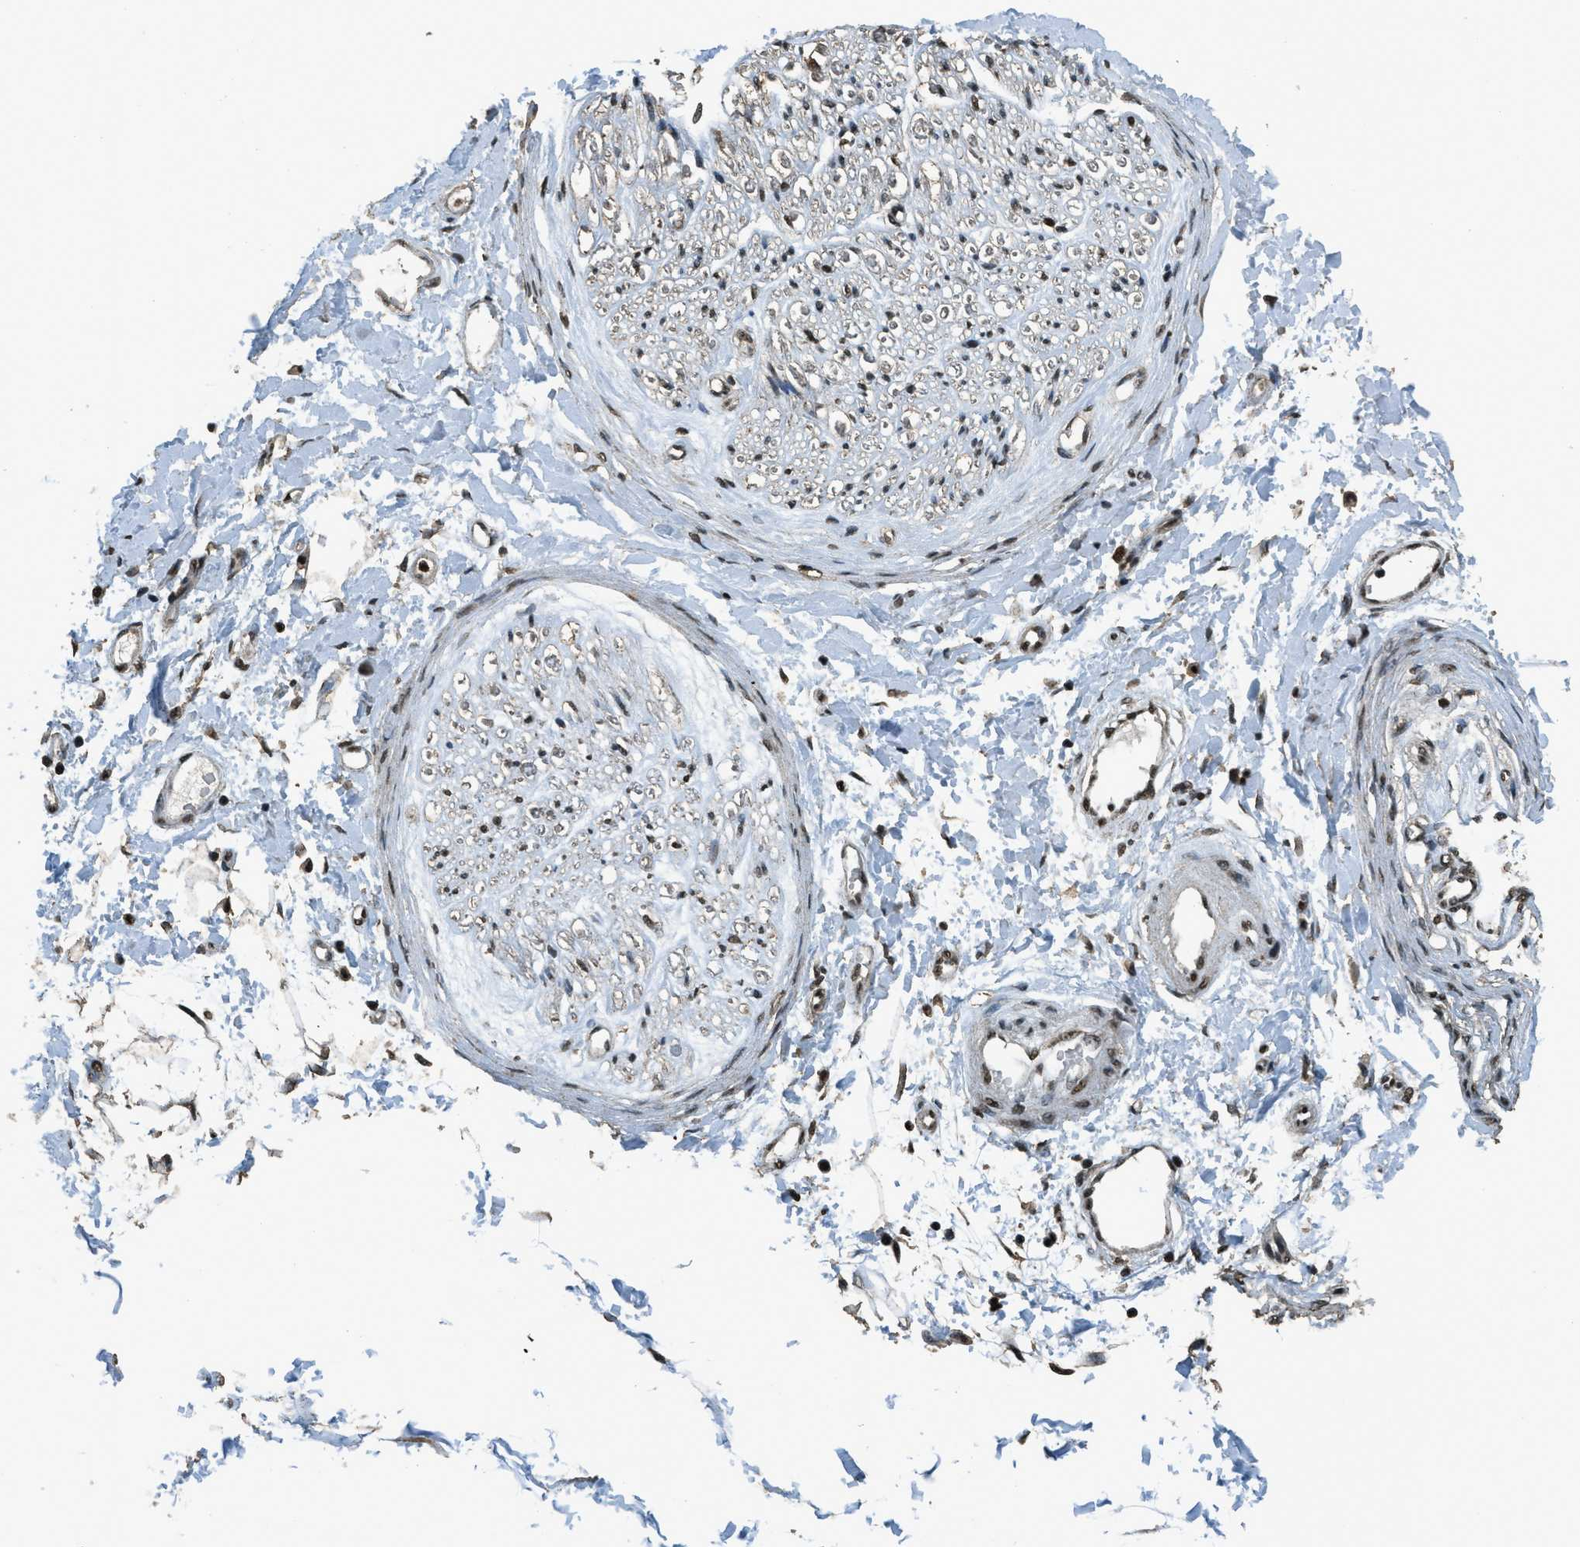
{"staining": {"intensity": "moderate", "quantity": ">75%", "location": "cytoplasmic/membranous,nuclear"}, "tissue": "adipose tissue", "cell_type": "Adipocytes", "image_type": "normal", "snomed": [{"axis": "morphology", "description": "Normal tissue, NOS"}, {"axis": "morphology", "description": "Squamous cell carcinoma, NOS"}, {"axis": "topography", "description": "Skin"}, {"axis": "topography", "description": "Peripheral nerve tissue"}], "caption": "DAB (3,3'-diaminobenzidine) immunohistochemical staining of normal adipose tissue reveals moderate cytoplasmic/membranous,nuclear protein expression in approximately >75% of adipocytes.", "gene": "MYB", "patient": {"sex": "male", "age": 83}}